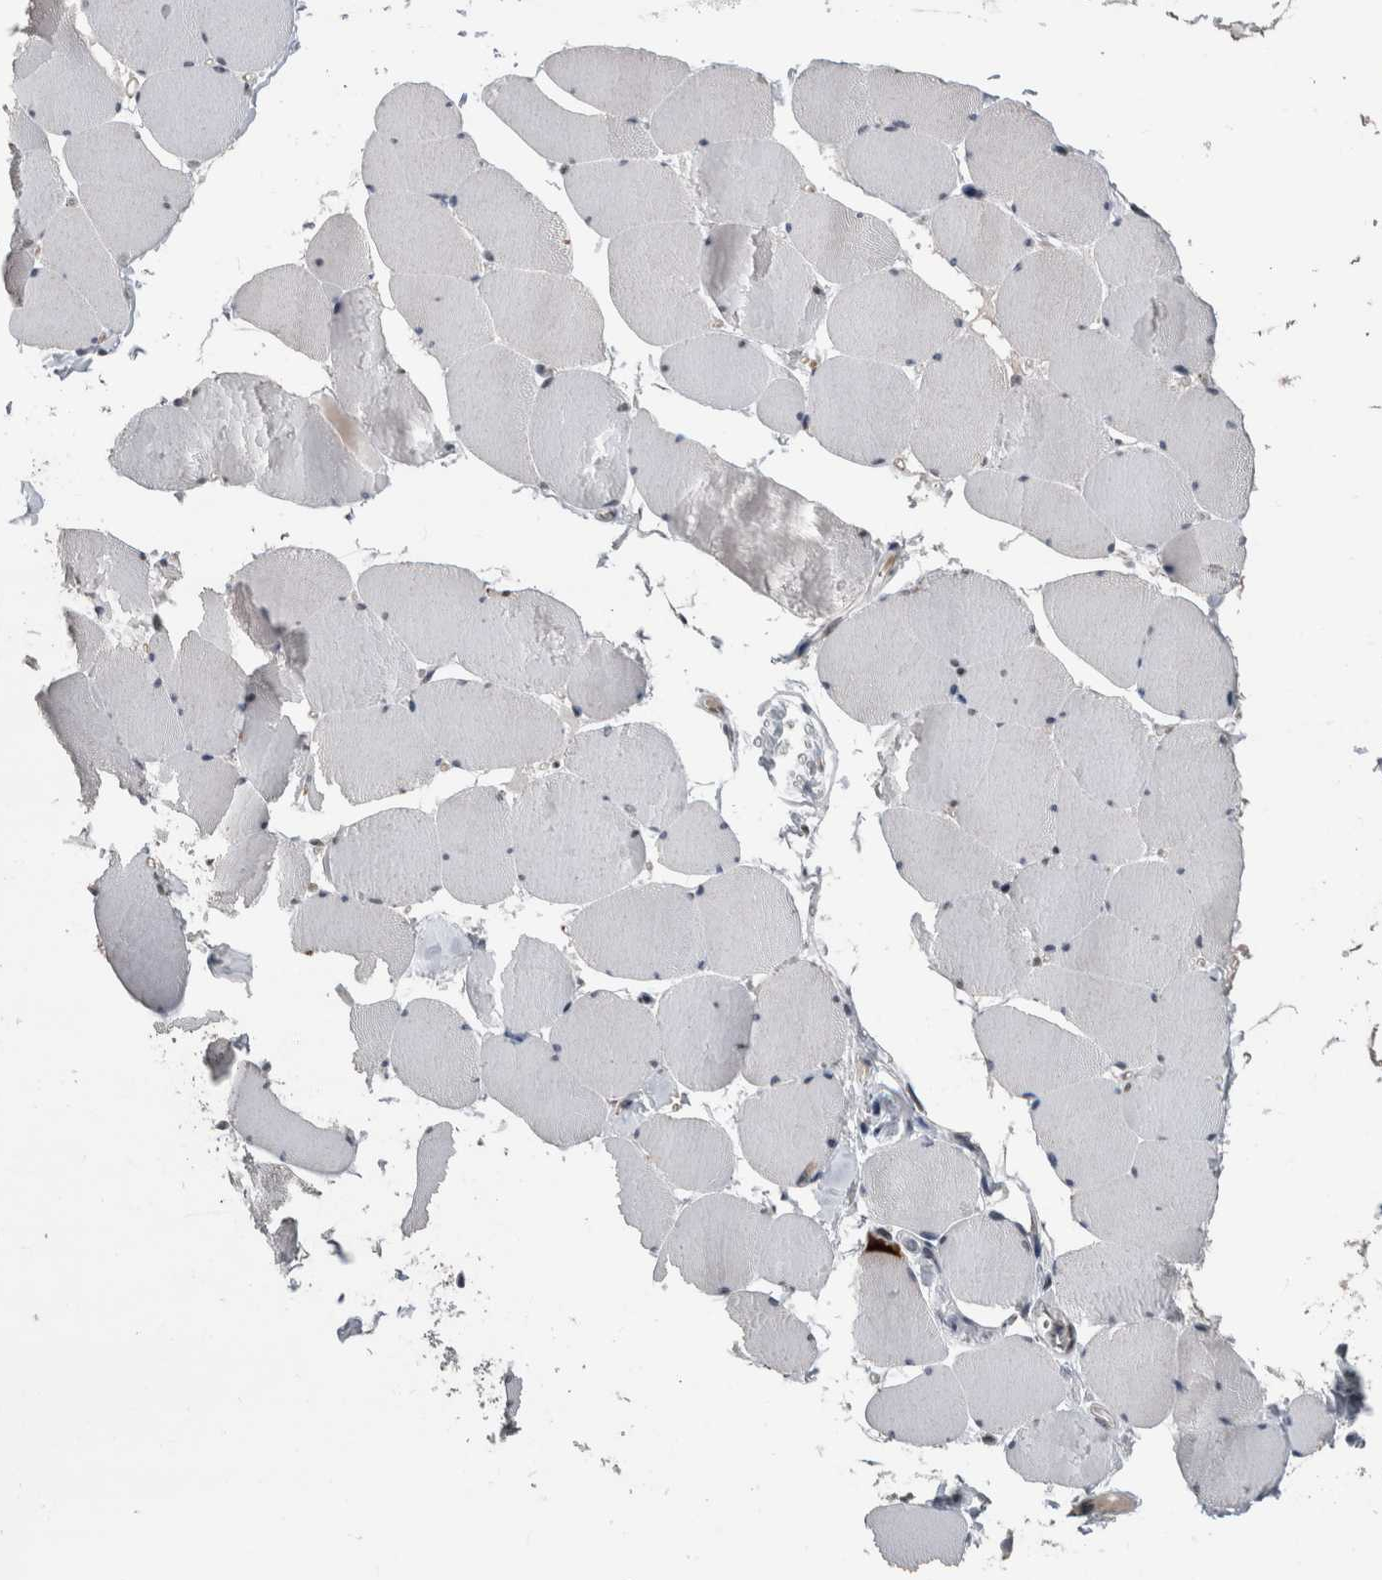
{"staining": {"intensity": "negative", "quantity": "none", "location": "none"}, "tissue": "skeletal muscle", "cell_type": "Myocytes", "image_type": "normal", "snomed": [{"axis": "morphology", "description": "Normal tissue, NOS"}, {"axis": "topography", "description": "Skeletal muscle"}], "caption": "This is a photomicrograph of immunohistochemistry (IHC) staining of benign skeletal muscle, which shows no positivity in myocytes. (Immunohistochemistry, brightfield microscopy, high magnification).", "gene": "POLD2", "patient": {"sex": "male", "age": 62}}